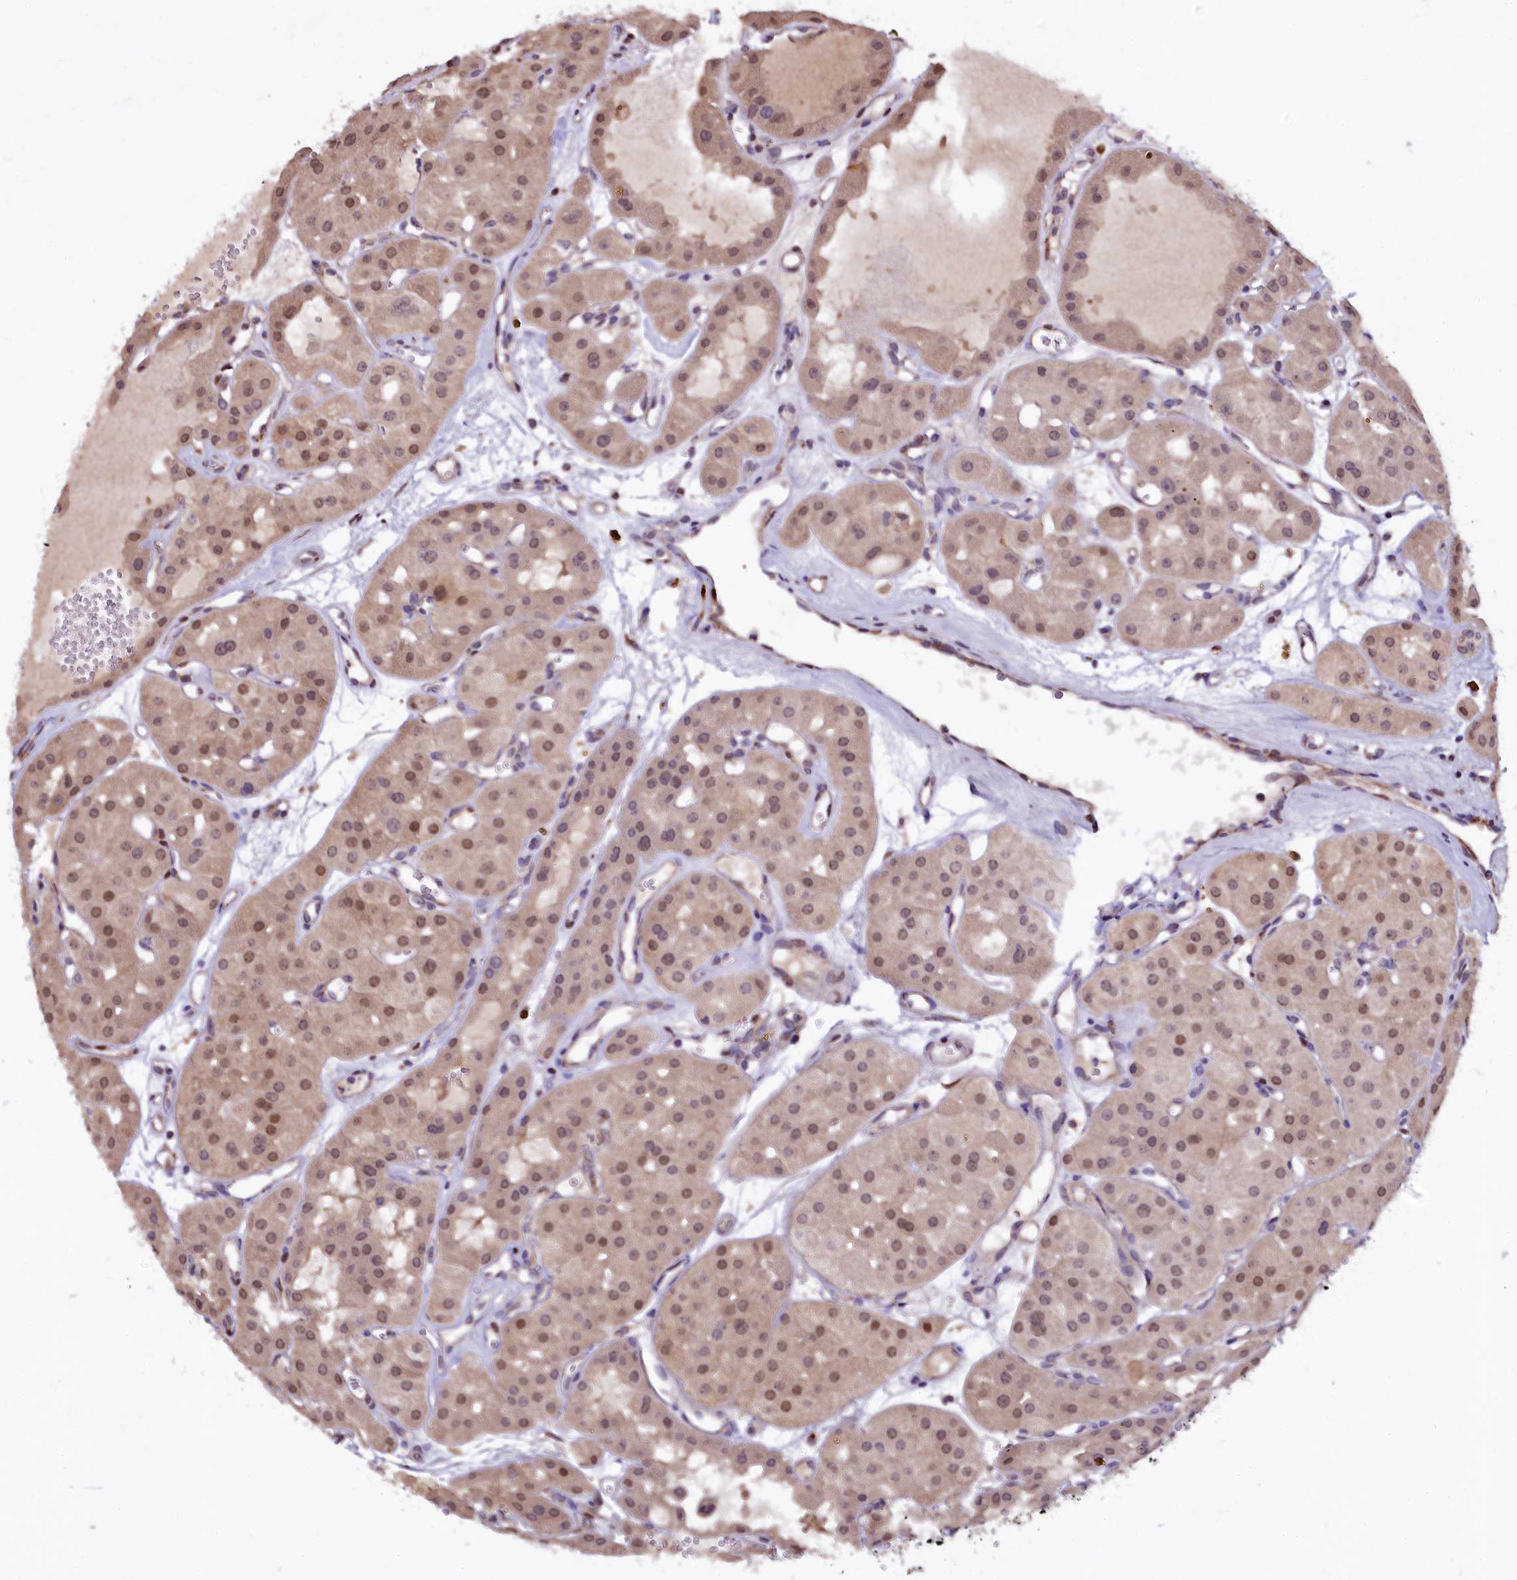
{"staining": {"intensity": "moderate", "quantity": "25%-75%", "location": "cytoplasmic/membranous,nuclear"}, "tissue": "renal cancer", "cell_type": "Tumor cells", "image_type": "cancer", "snomed": [{"axis": "morphology", "description": "Carcinoma, NOS"}, {"axis": "topography", "description": "Kidney"}], "caption": "Immunohistochemical staining of carcinoma (renal) exhibits medium levels of moderate cytoplasmic/membranous and nuclear protein positivity in approximately 25%-75% of tumor cells.", "gene": "N4BP1", "patient": {"sex": "female", "age": 75}}